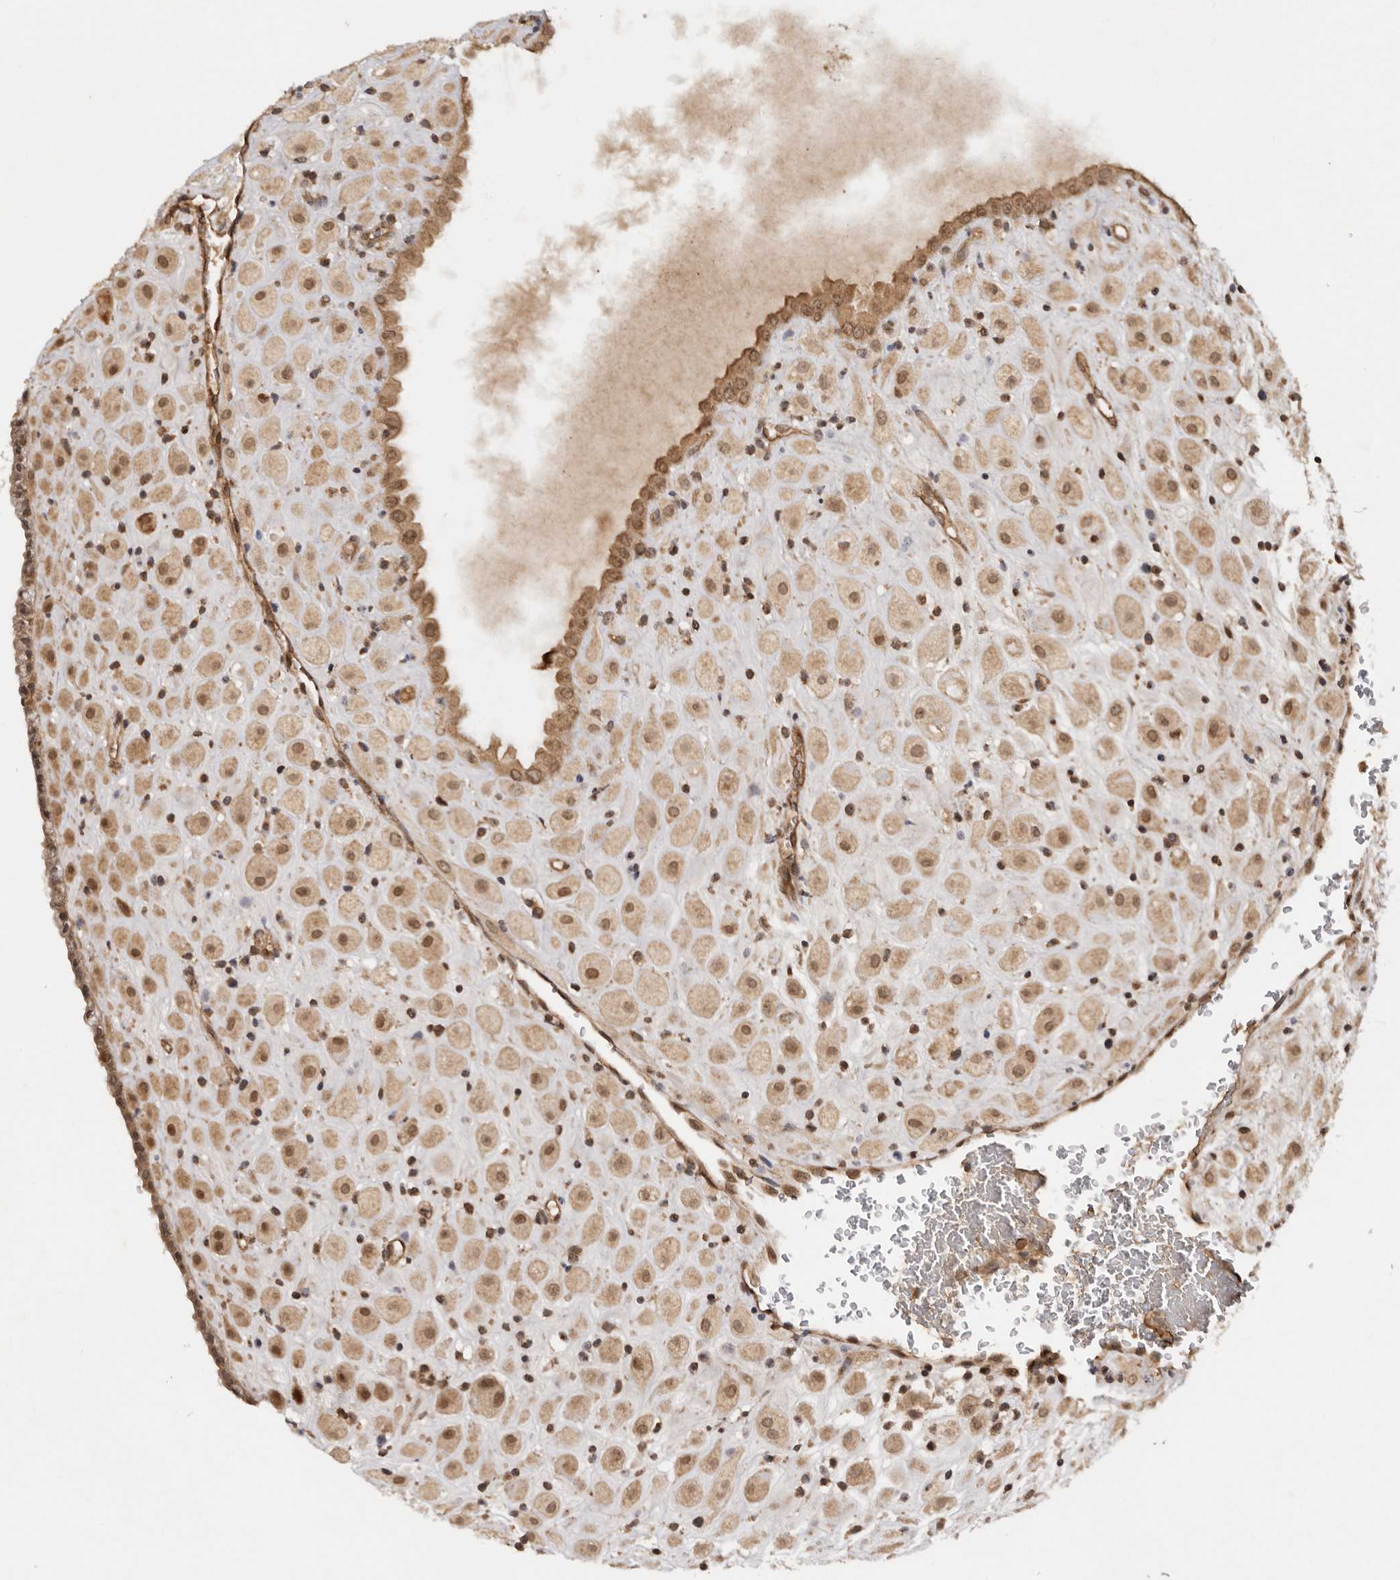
{"staining": {"intensity": "moderate", "quantity": ">75%", "location": "cytoplasmic/membranous,nuclear"}, "tissue": "placenta", "cell_type": "Decidual cells", "image_type": "normal", "snomed": [{"axis": "morphology", "description": "Normal tissue, NOS"}, {"axis": "topography", "description": "Placenta"}], "caption": "Normal placenta exhibits moderate cytoplasmic/membranous,nuclear staining in approximately >75% of decidual cells, visualized by immunohistochemistry. Immunohistochemistry stains the protein in brown and the nuclei are stained blue.", "gene": "TARS2", "patient": {"sex": "female", "age": 35}}